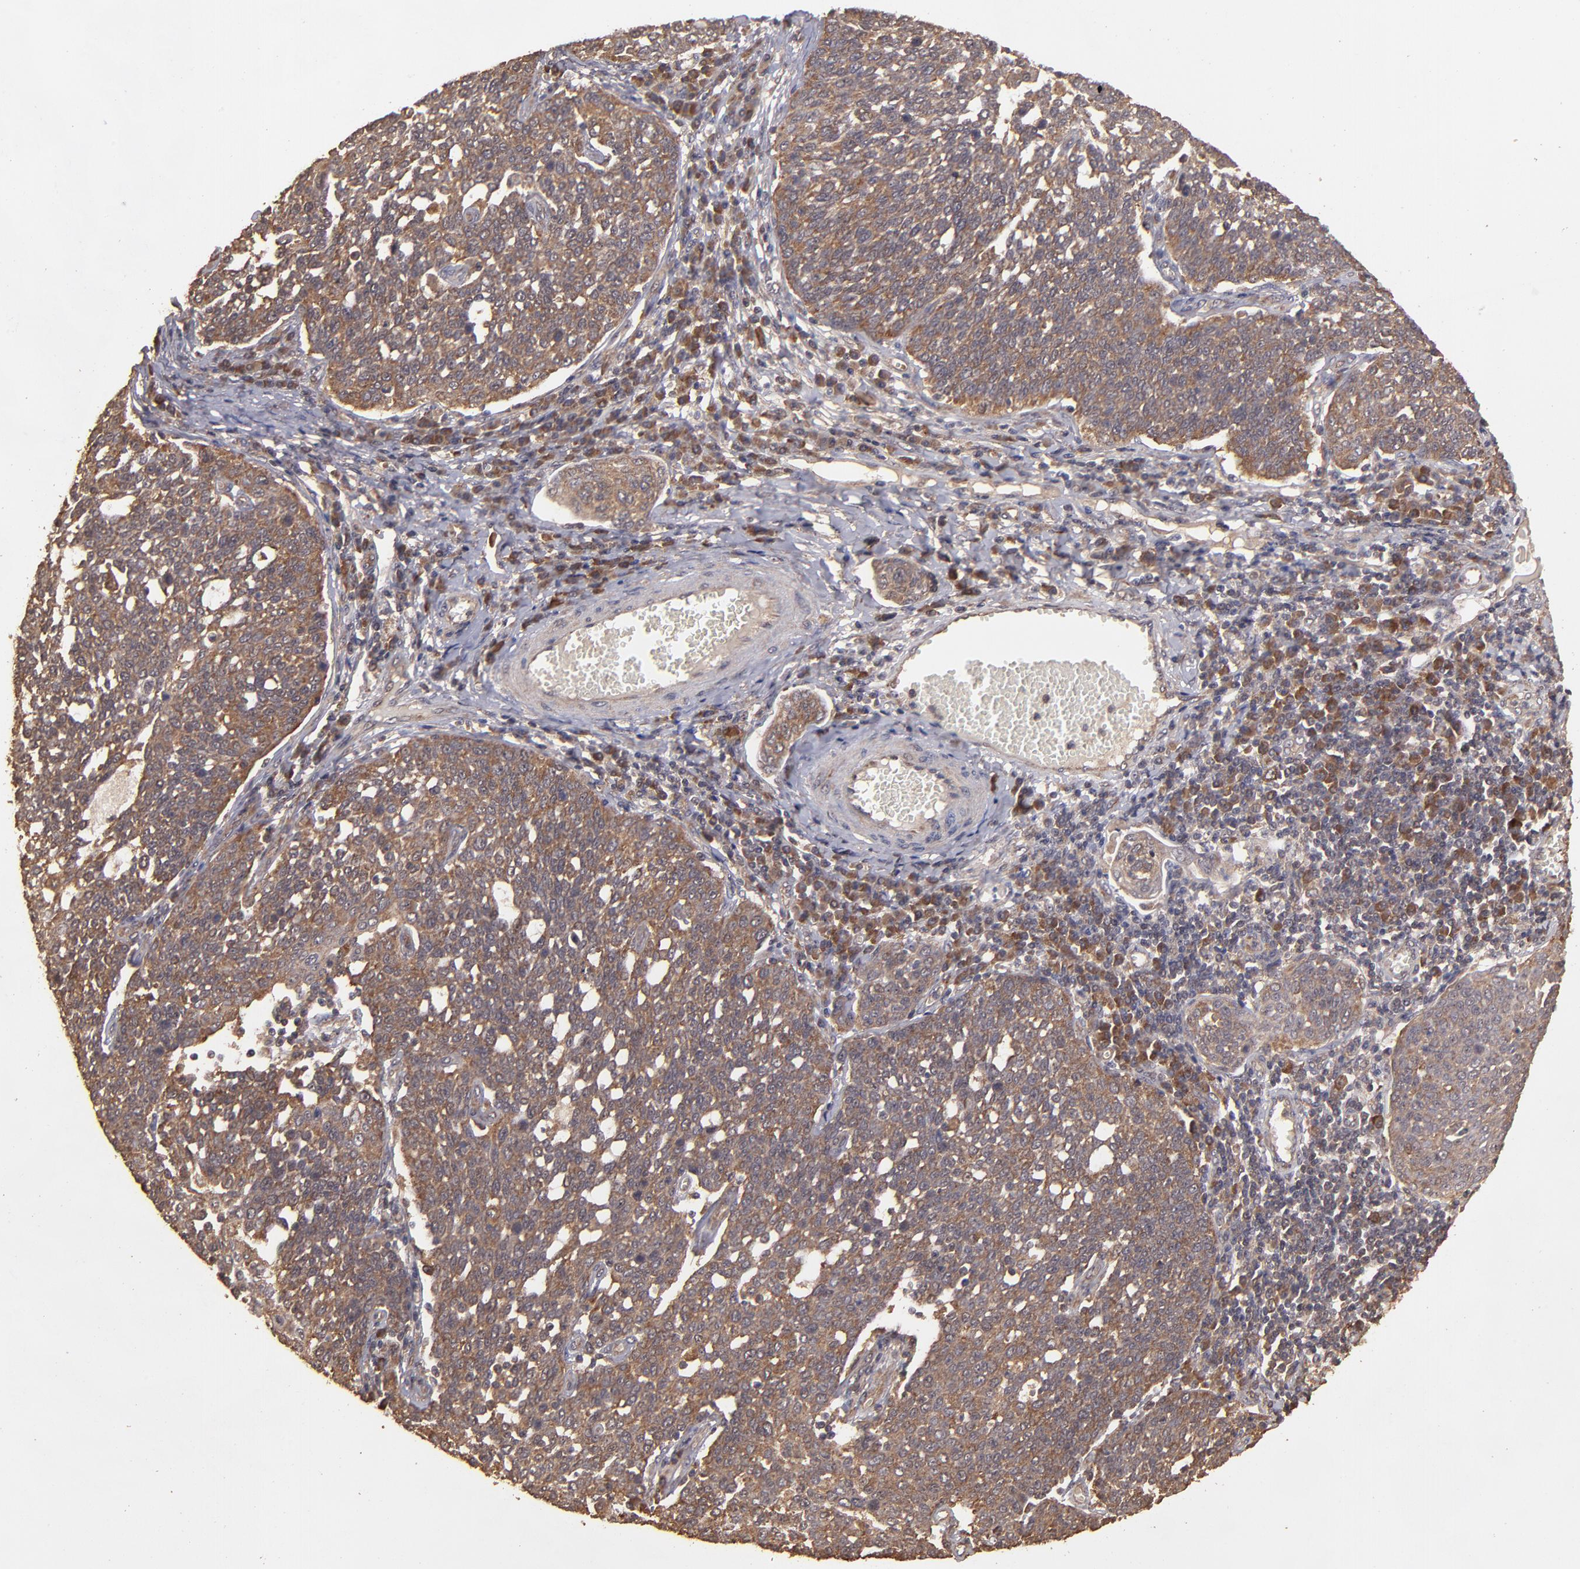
{"staining": {"intensity": "strong", "quantity": ">75%", "location": "cytoplasmic/membranous"}, "tissue": "cervical cancer", "cell_type": "Tumor cells", "image_type": "cancer", "snomed": [{"axis": "morphology", "description": "Squamous cell carcinoma, NOS"}, {"axis": "topography", "description": "Cervix"}], "caption": "Immunohistochemical staining of cervical cancer (squamous cell carcinoma) exhibits high levels of strong cytoplasmic/membranous staining in approximately >75% of tumor cells.", "gene": "TXNDC16", "patient": {"sex": "female", "age": 34}}